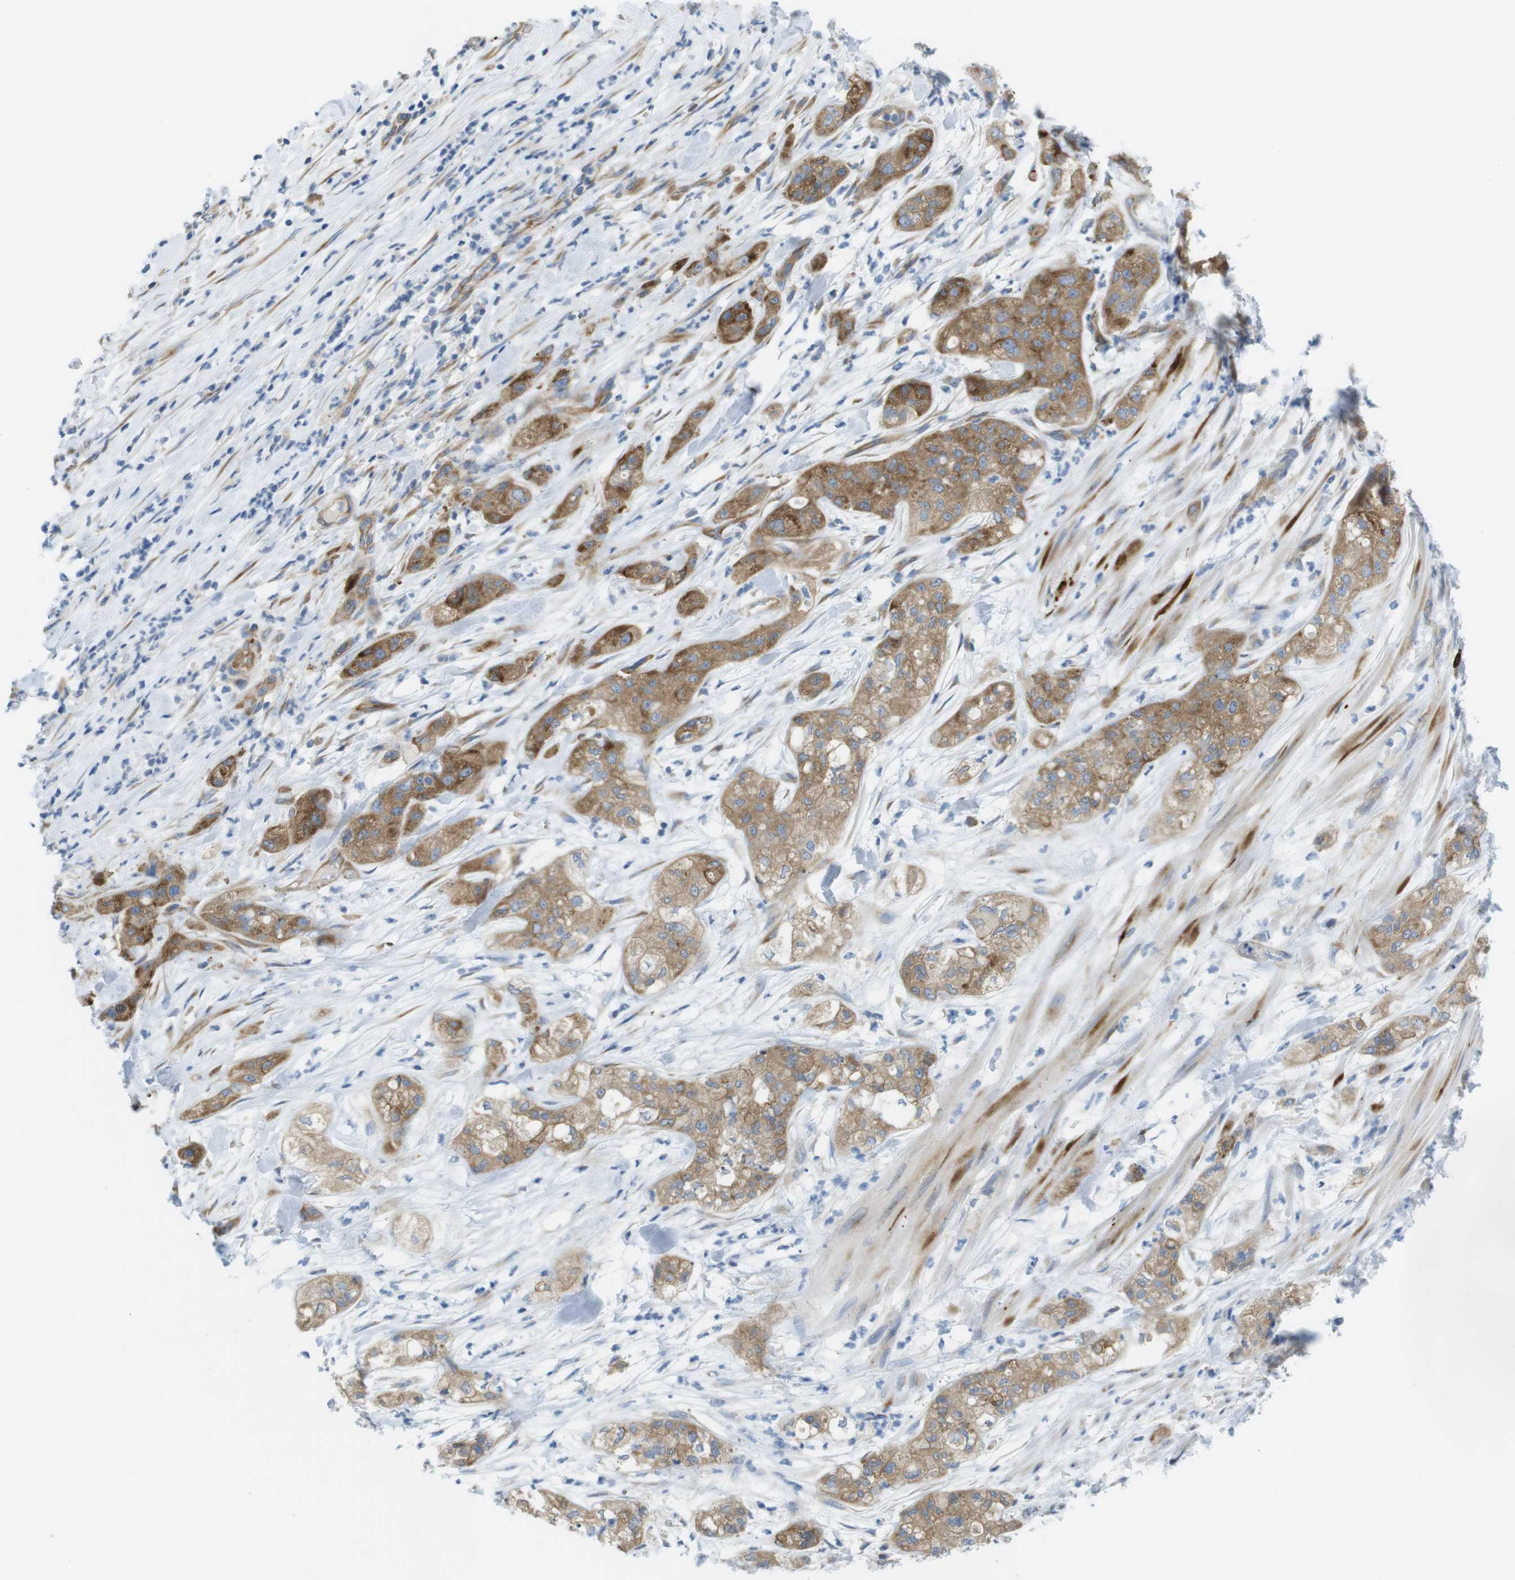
{"staining": {"intensity": "moderate", "quantity": ">75%", "location": "cytoplasmic/membranous"}, "tissue": "pancreatic cancer", "cell_type": "Tumor cells", "image_type": "cancer", "snomed": [{"axis": "morphology", "description": "Adenocarcinoma, NOS"}, {"axis": "topography", "description": "Pancreas"}], "caption": "Immunohistochemistry micrograph of human pancreatic cancer stained for a protein (brown), which demonstrates medium levels of moderate cytoplasmic/membranous staining in approximately >75% of tumor cells.", "gene": "TMEM234", "patient": {"sex": "female", "age": 78}}